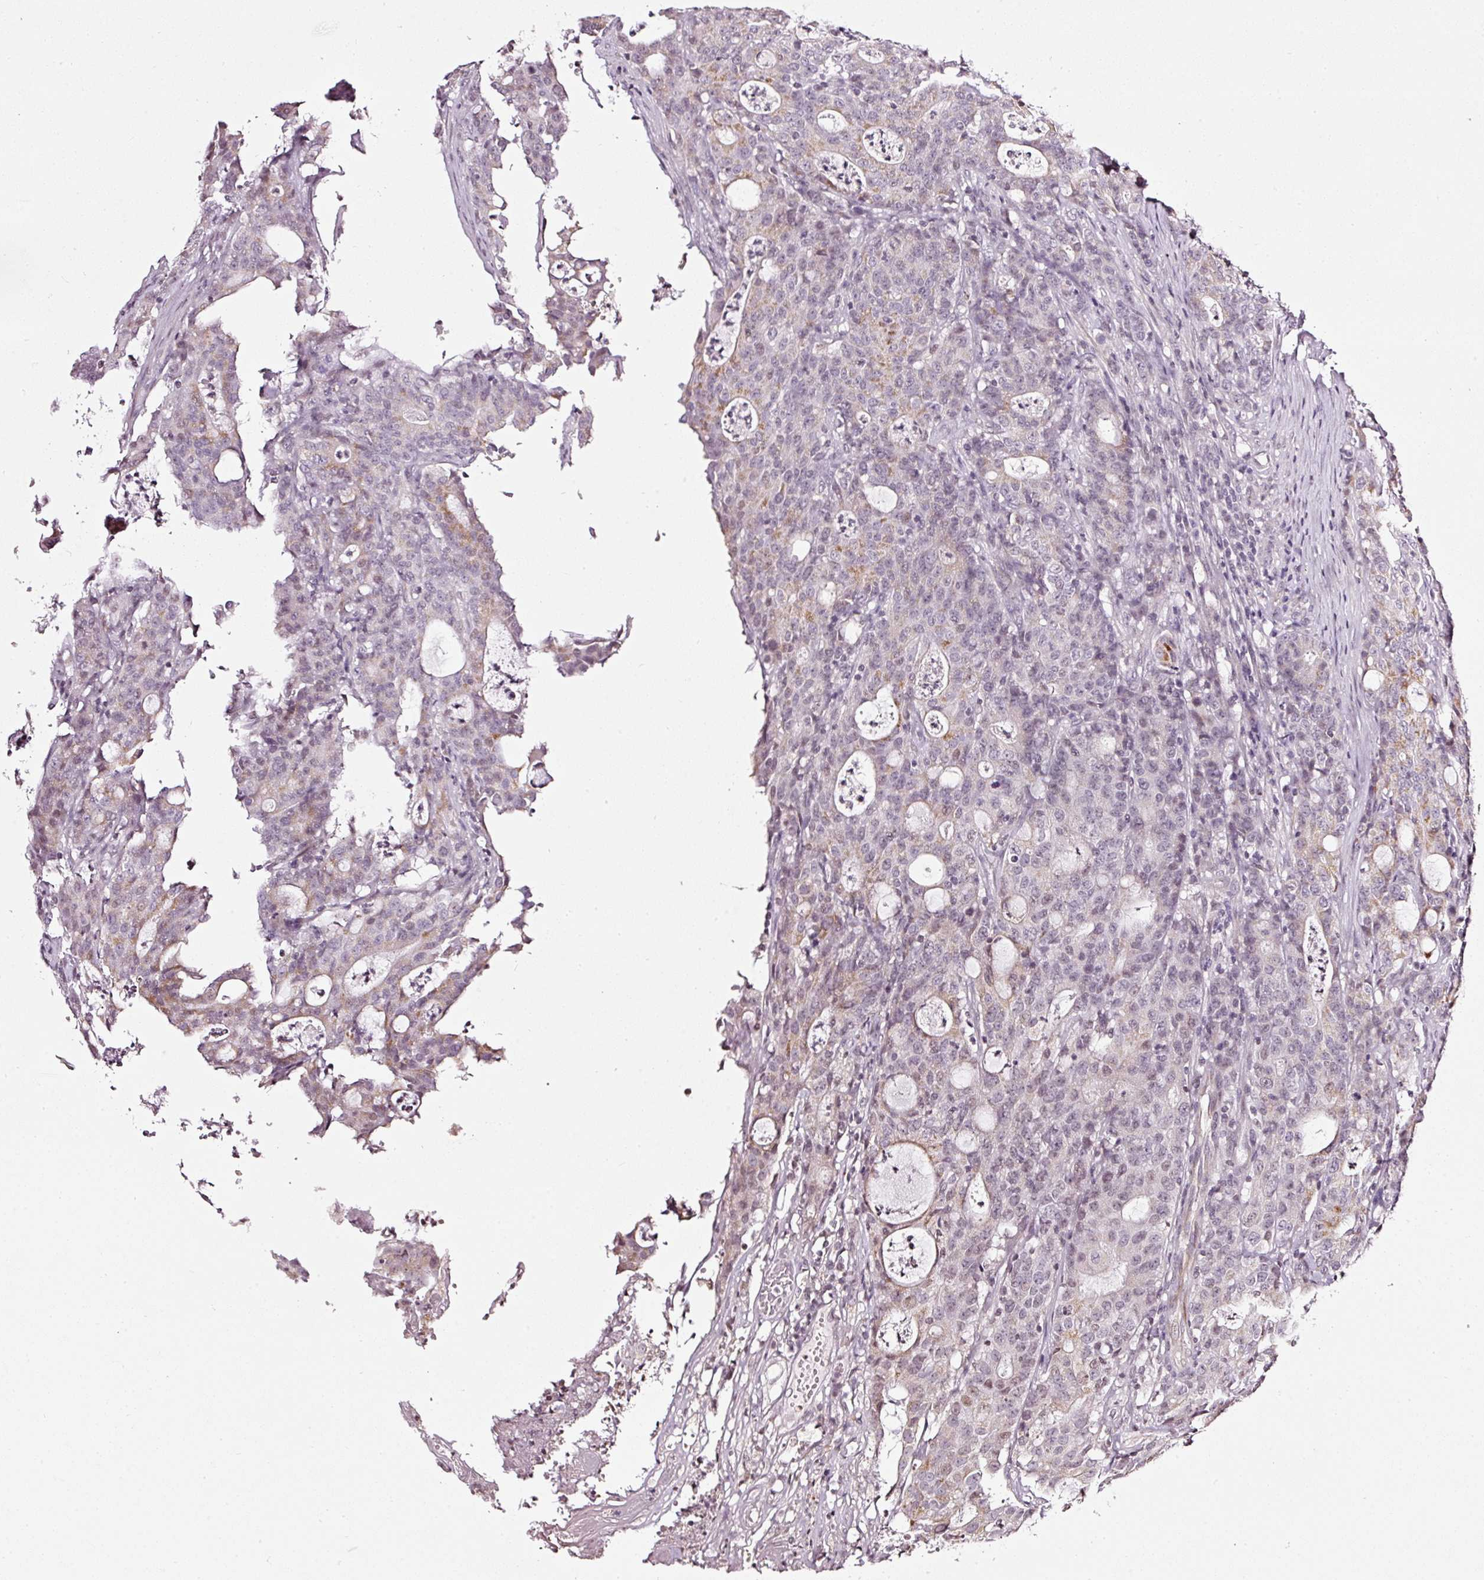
{"staining": {"intensity": "weak", "quantity": "<25%", "location": "cytoplasmic/membranous,nuclear"}, "tissue": "colorectal cancer", "cell_type": "Tumor cells", "image_type": "cancer", "snomed": [{"axis": "morphology", "description": "Adenocarcinoma, NOS"}, {"axis": "topography", "description": "Colon"}], "caption": "Adenocarcinoma (colorectal) stained for a protein using IHC displays no staining tumor cells.", "gene": "NRDE2", "patient": {"sex": "male", "age": 83}}